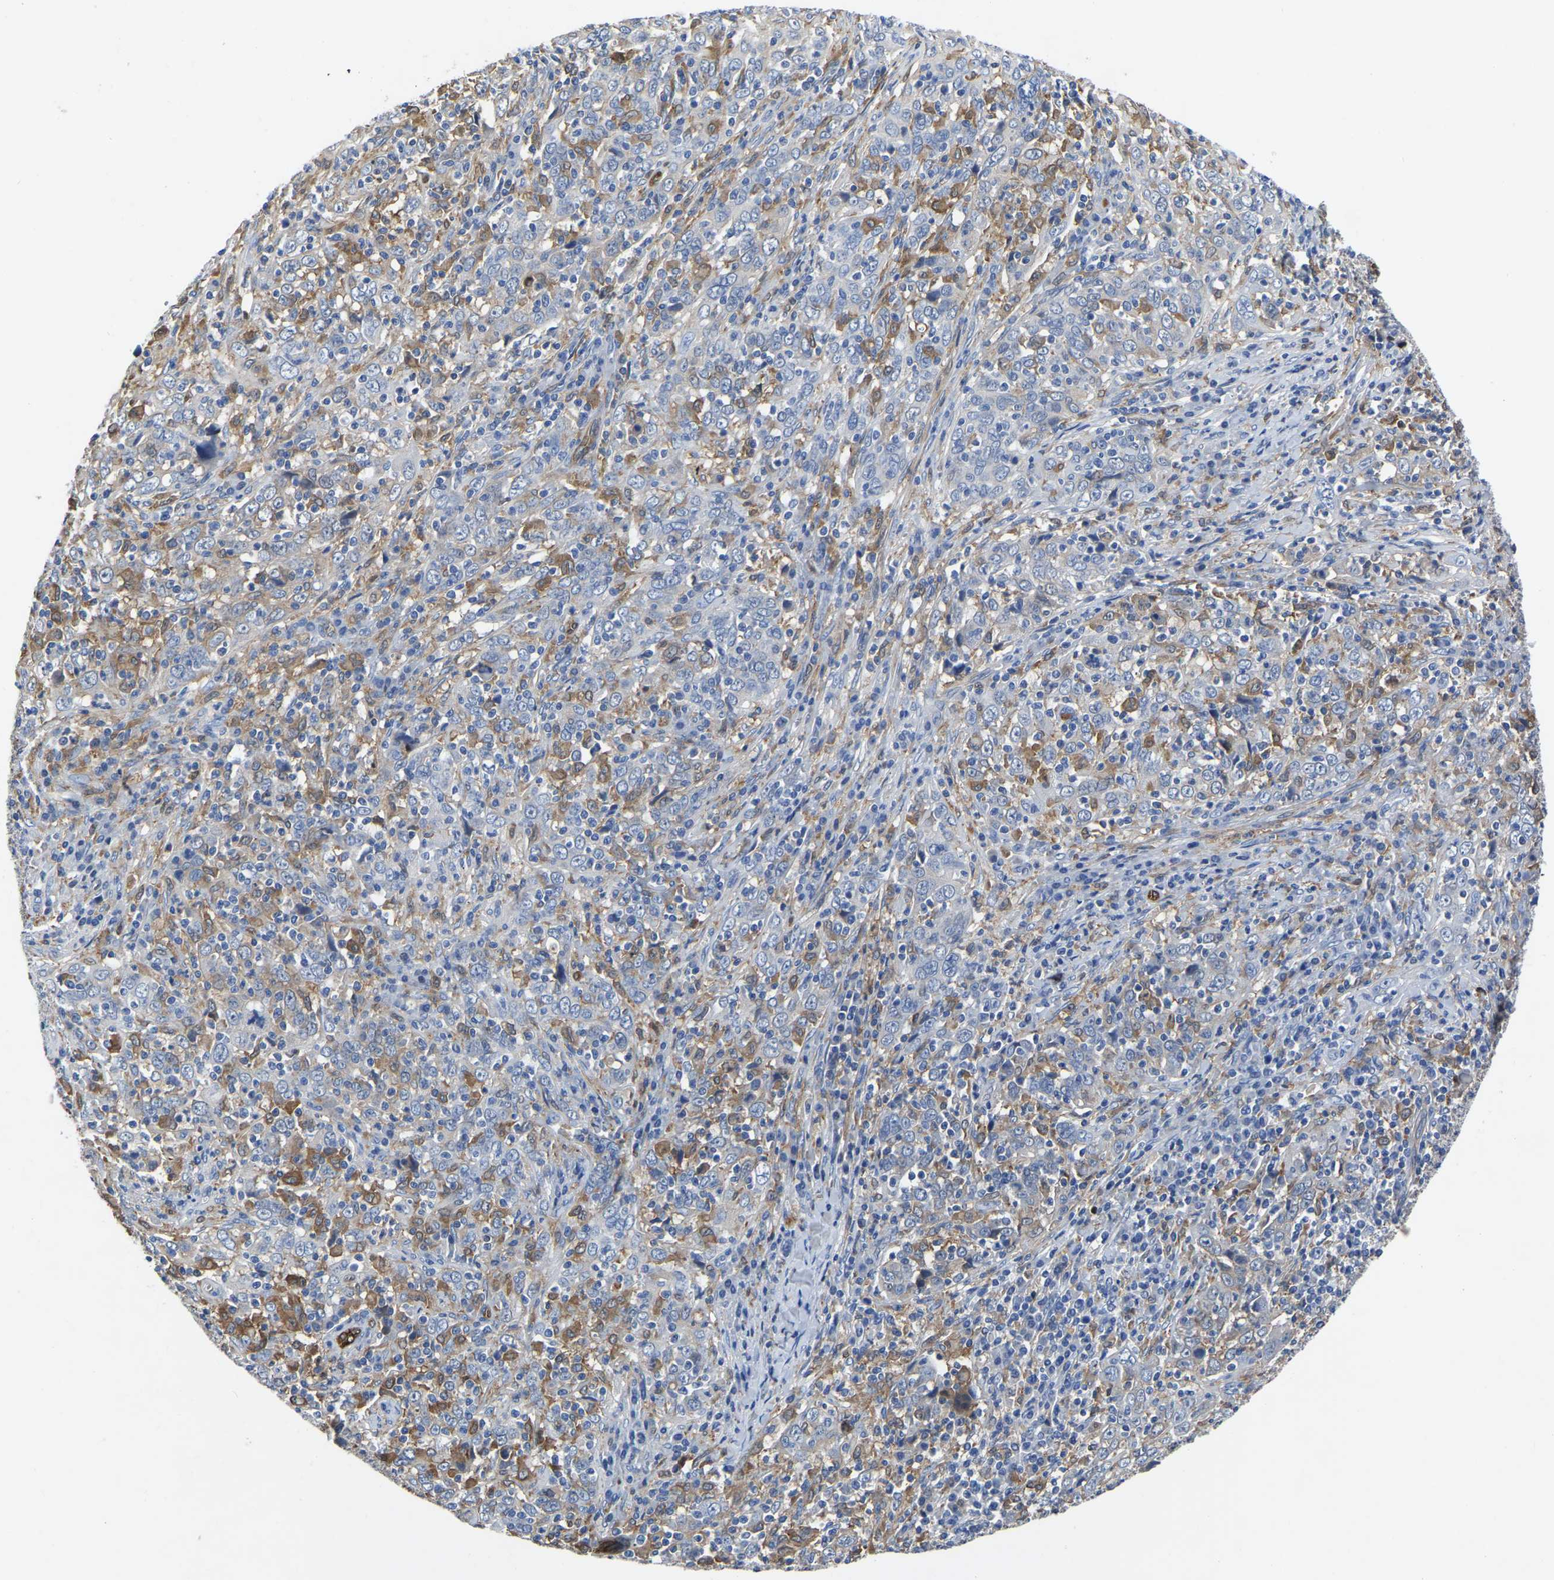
{"staining": {"intensity": "negative", "quantity": "none", "location": "none"}, "tissue": "cervical cancer", "cell_type": "Tumor cells", "image_type": "cancer", "snomed": [{"axis": "morphology", "description": "Squamous cell carcinoma, NOS"}, {"axis": "topography", "description": "Cervix"}], "caption": "Immunohistochemistry (IHC) of human cervical cancer (squamous cell carcinoma) reveals no staining in tumor cells. (Stains: DAB (3,3'-diaminobenzidine) immunohistochemistry with hematoxylin counter stain, Microscopy: brightfield microscopy at high magnification).", "gene": "ATG2B", "patient": {"sex": "female", "age": 46}}